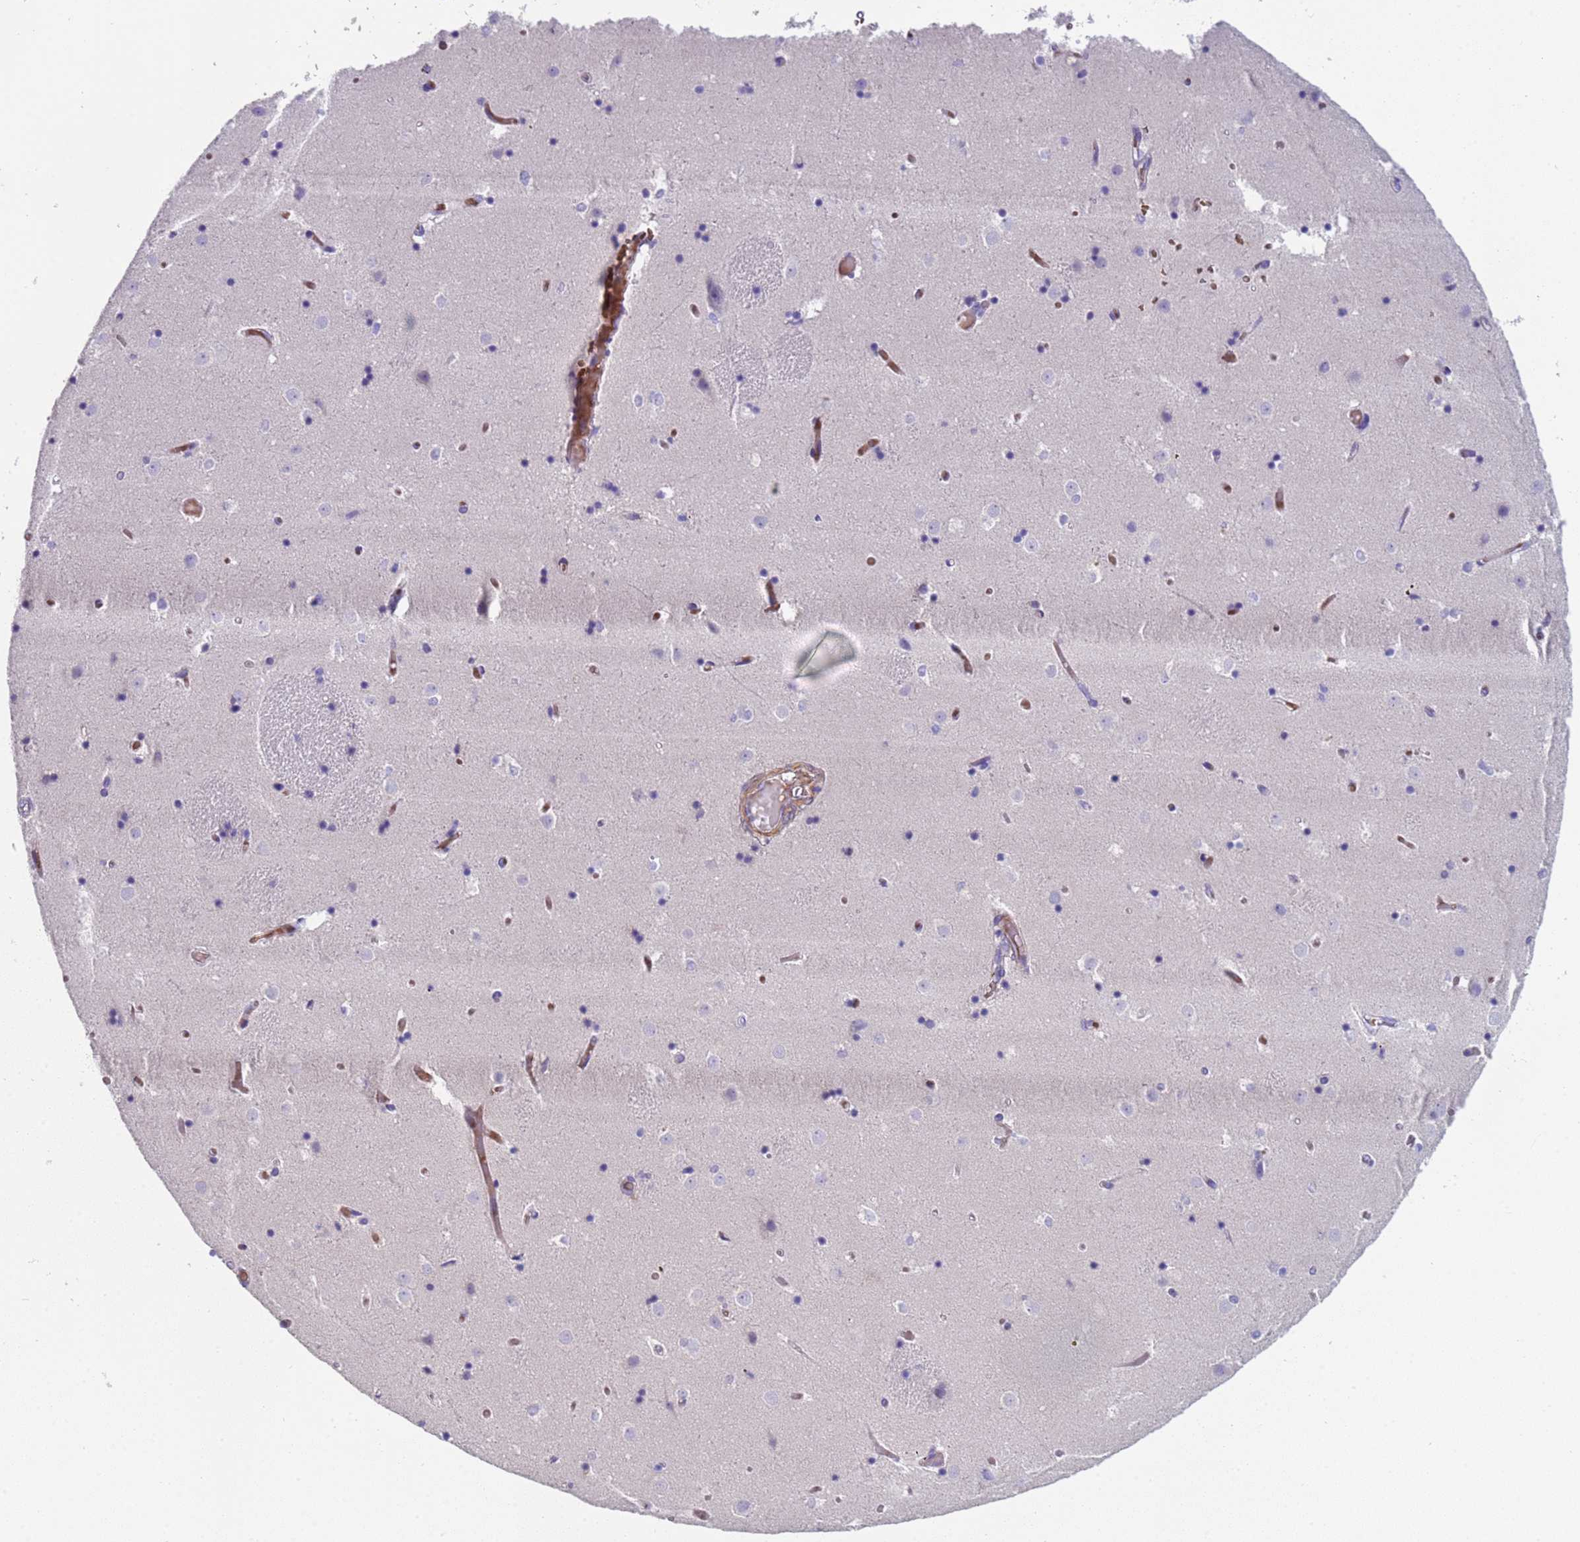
{"staining": {"intensity": "negative", "quantity": "none", "location": "none"}, "tissue": "caudate", "cell_type": "Glial cells", "image_type": "normal", "snomed": [{"axis": "morphology", "description": "Normal tissue, NOS"}, {"axis": "topography", "description": "Lateral ventricle wall"}], "caption": "DAB immunohistochemical staining of normal human caudate displays no significant positivity in glial cells.", "gene": "KBTBD3", "patient": {"sex": "female", "age": 52}}